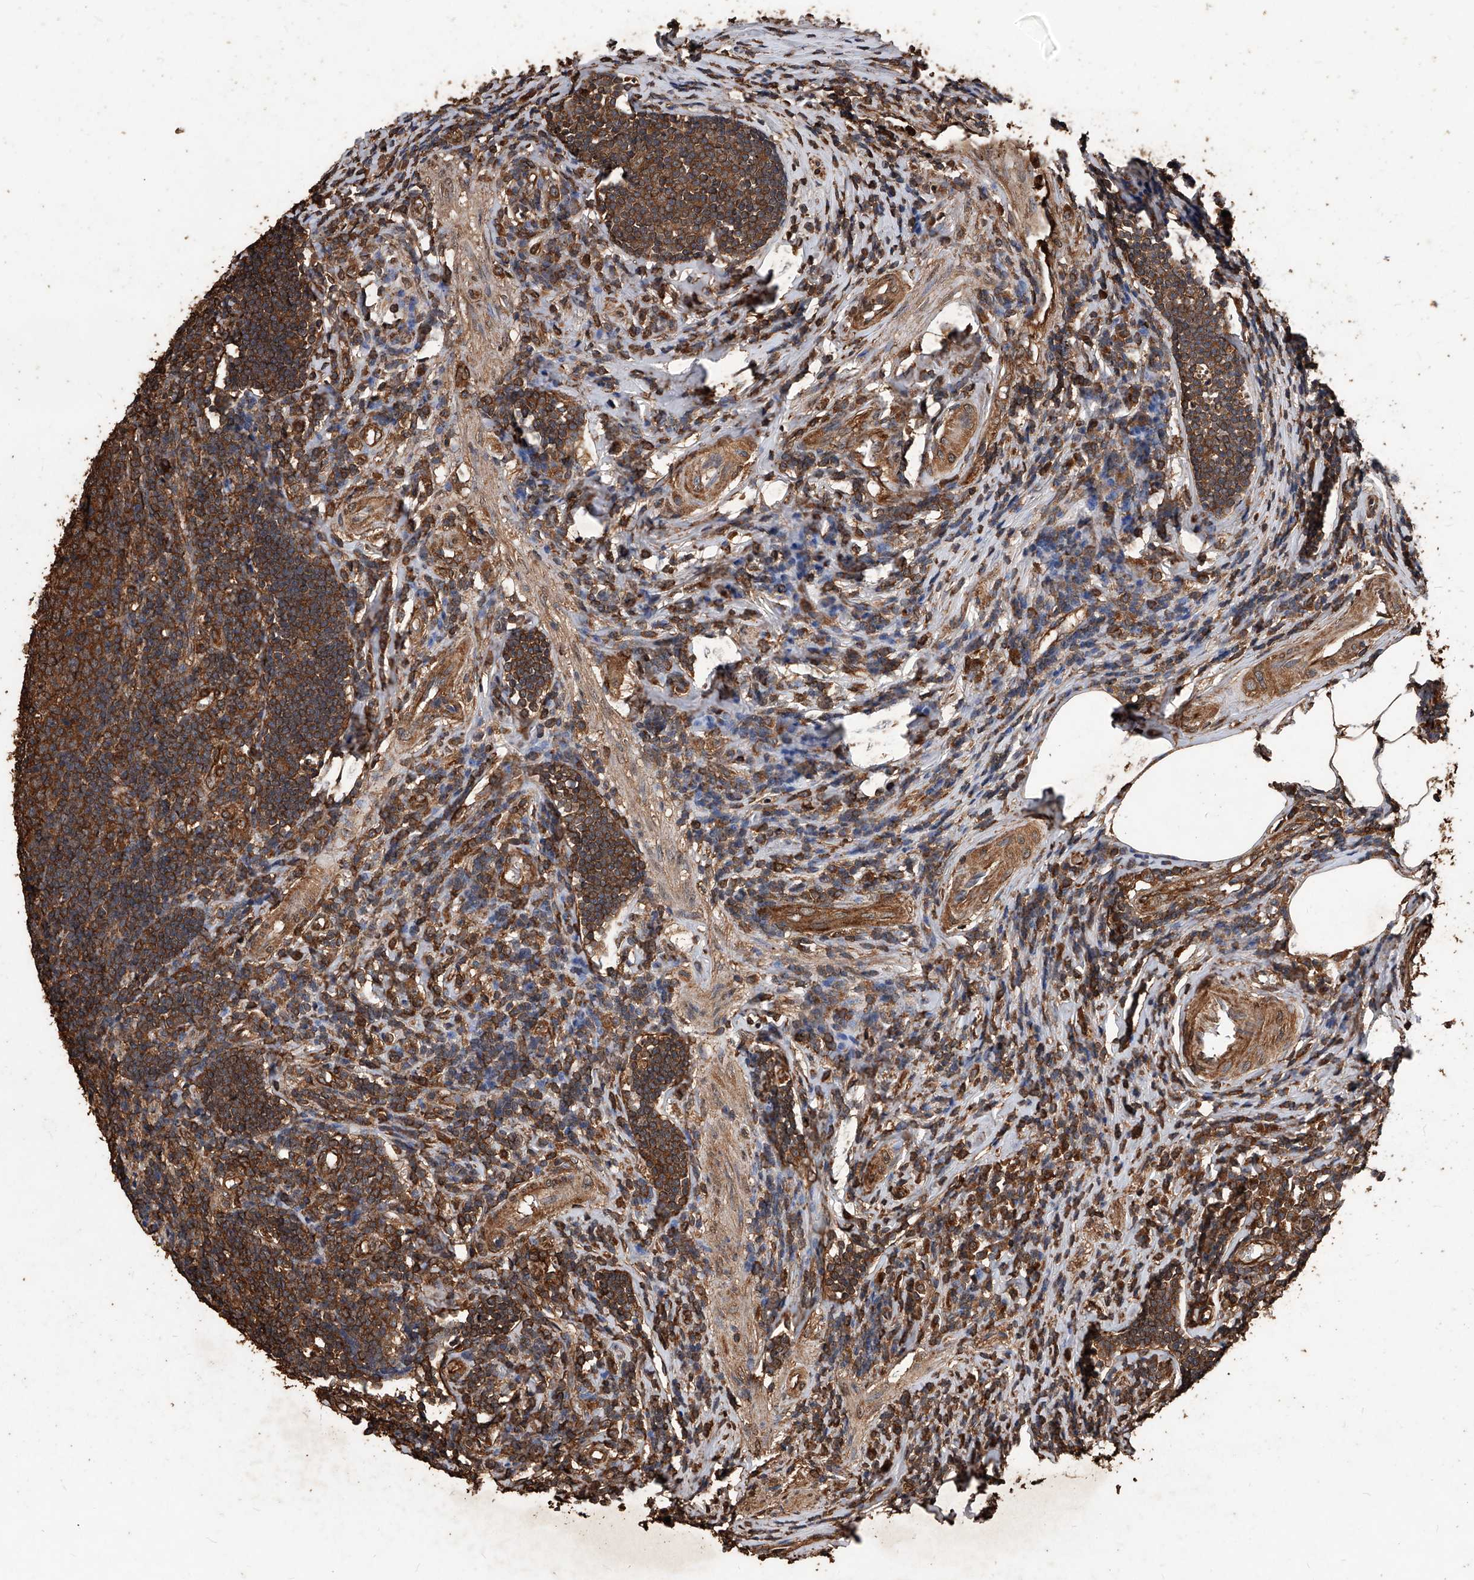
{"staining": {"intensity": "strong", "quantity": ">75%", "location": "cytoplasmic/membranous"}, "tissue": "appendix", "cell_type": "Glandular cells", "image_type": "normal", "snomed": [{"axis": "morphology", "description": "Normal tissue, NOS"}, {"axis": "topography", "description": "Appendix"}], "caption": "Immunohistochemical staining of unremarkable human appendix reveals >75% levels of strong cytoplasmic/membranous protein staining in approximately >75% of glandular cells. The staining was performed using DAB to visualize the protein expression in brown, while the nuclei were stained in blue with hematoxylin (Magnification: 20x).", "gene": "UCP2", "patient": {"sex": "female", "age": 54}}